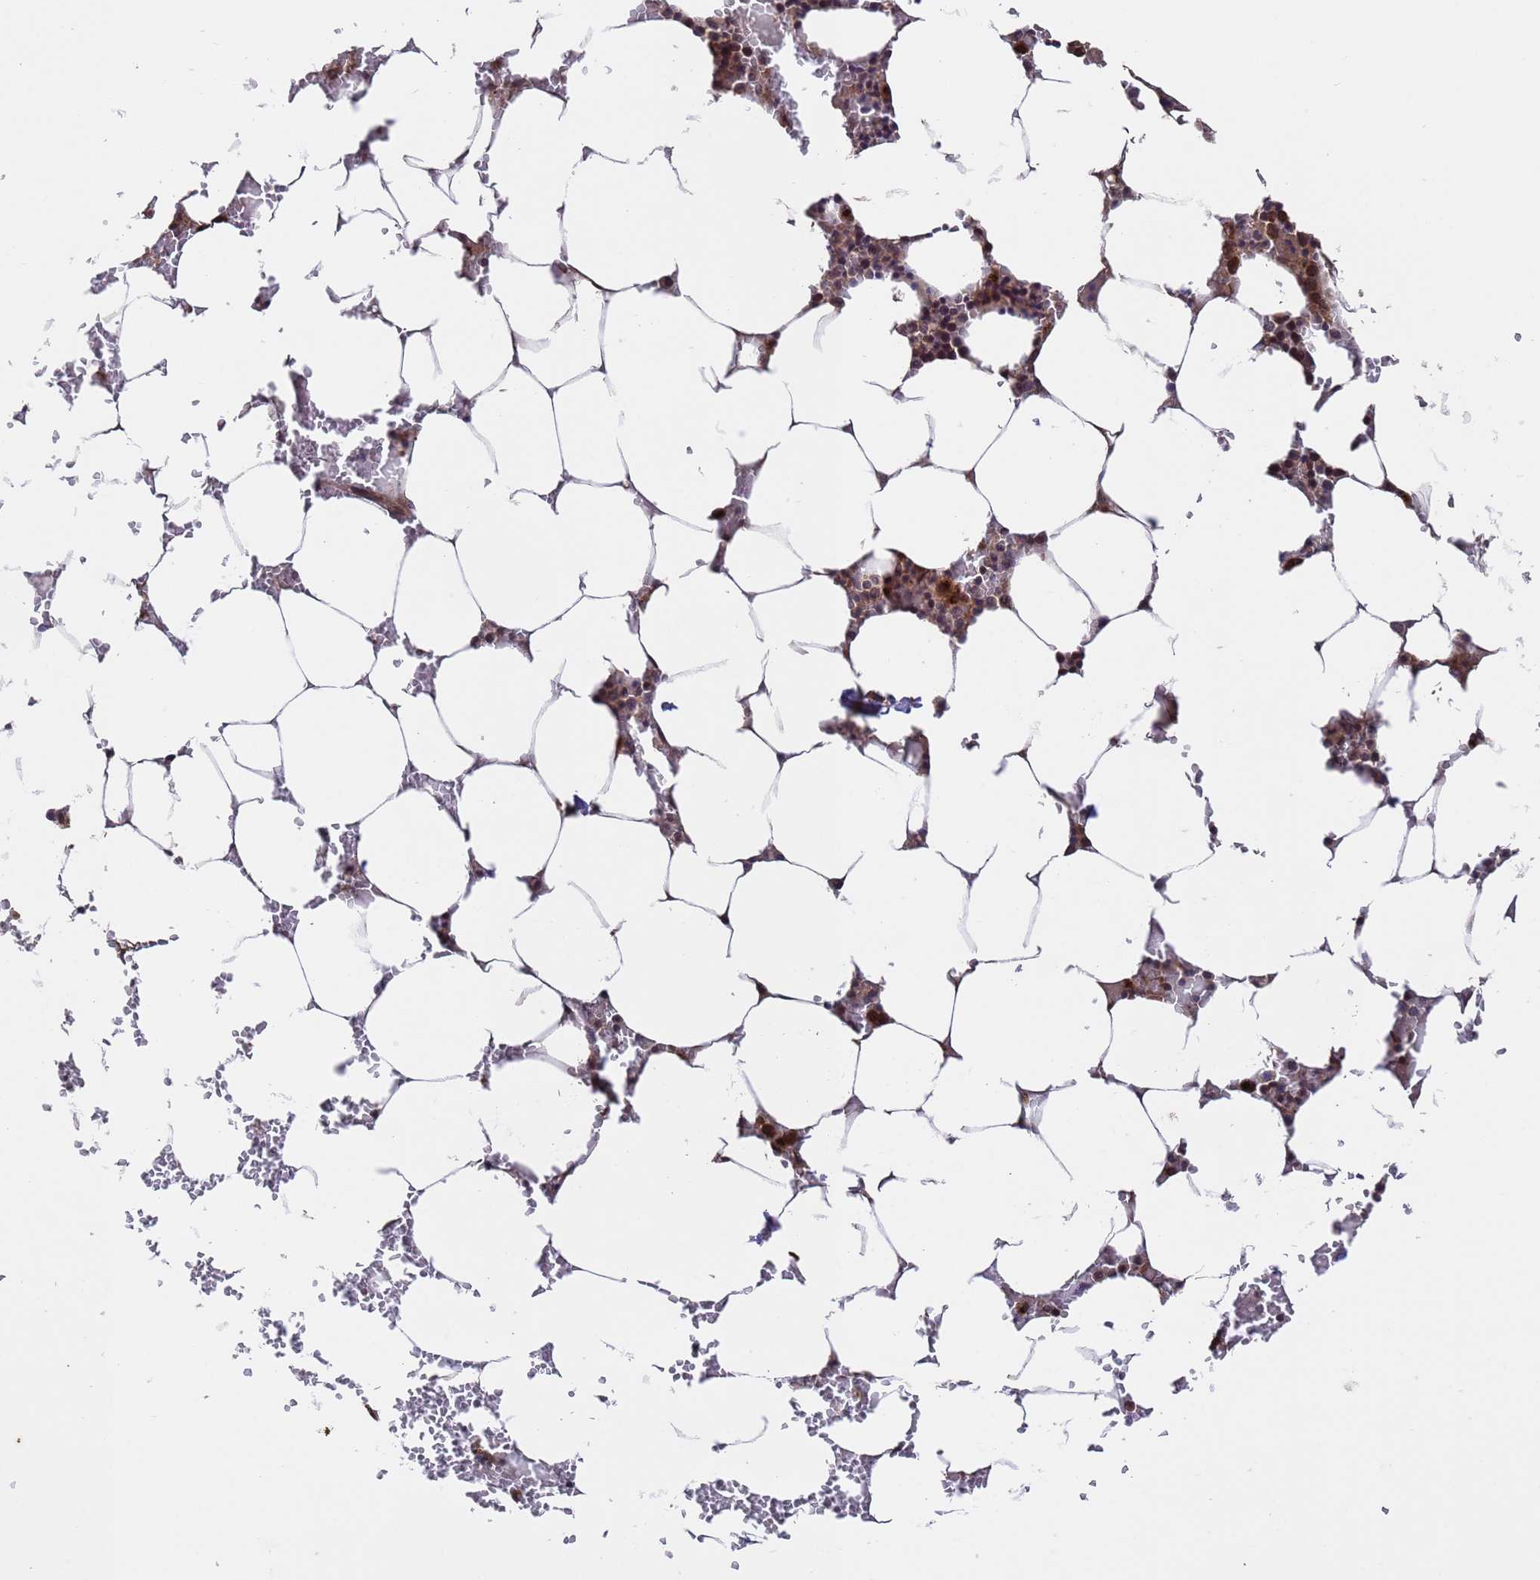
{"staining": {"intensity": "strong", "quantity": ">75%", "location": "cytoplasmic/membranous,nuclear"}, "tissue": "bone marrow", "cell_type": "Hematopoietic cells", "image_type": "normal", "snomed": [{"axis": "morphology", "description": "Normal tissue, NOS"}, {"axis": "topography", "description": "Bone marrow"}], "caption": "High-power microscopy captured an immunohistochemistry (IHC) histopathology image of benign bone marrow, revealing strong cytoplasmic/membranous,nuclear positivity in approximately >75% of hematopoietic cells.", "gene": "TSR3", "patient": {"sex": "male", "age": 70}}